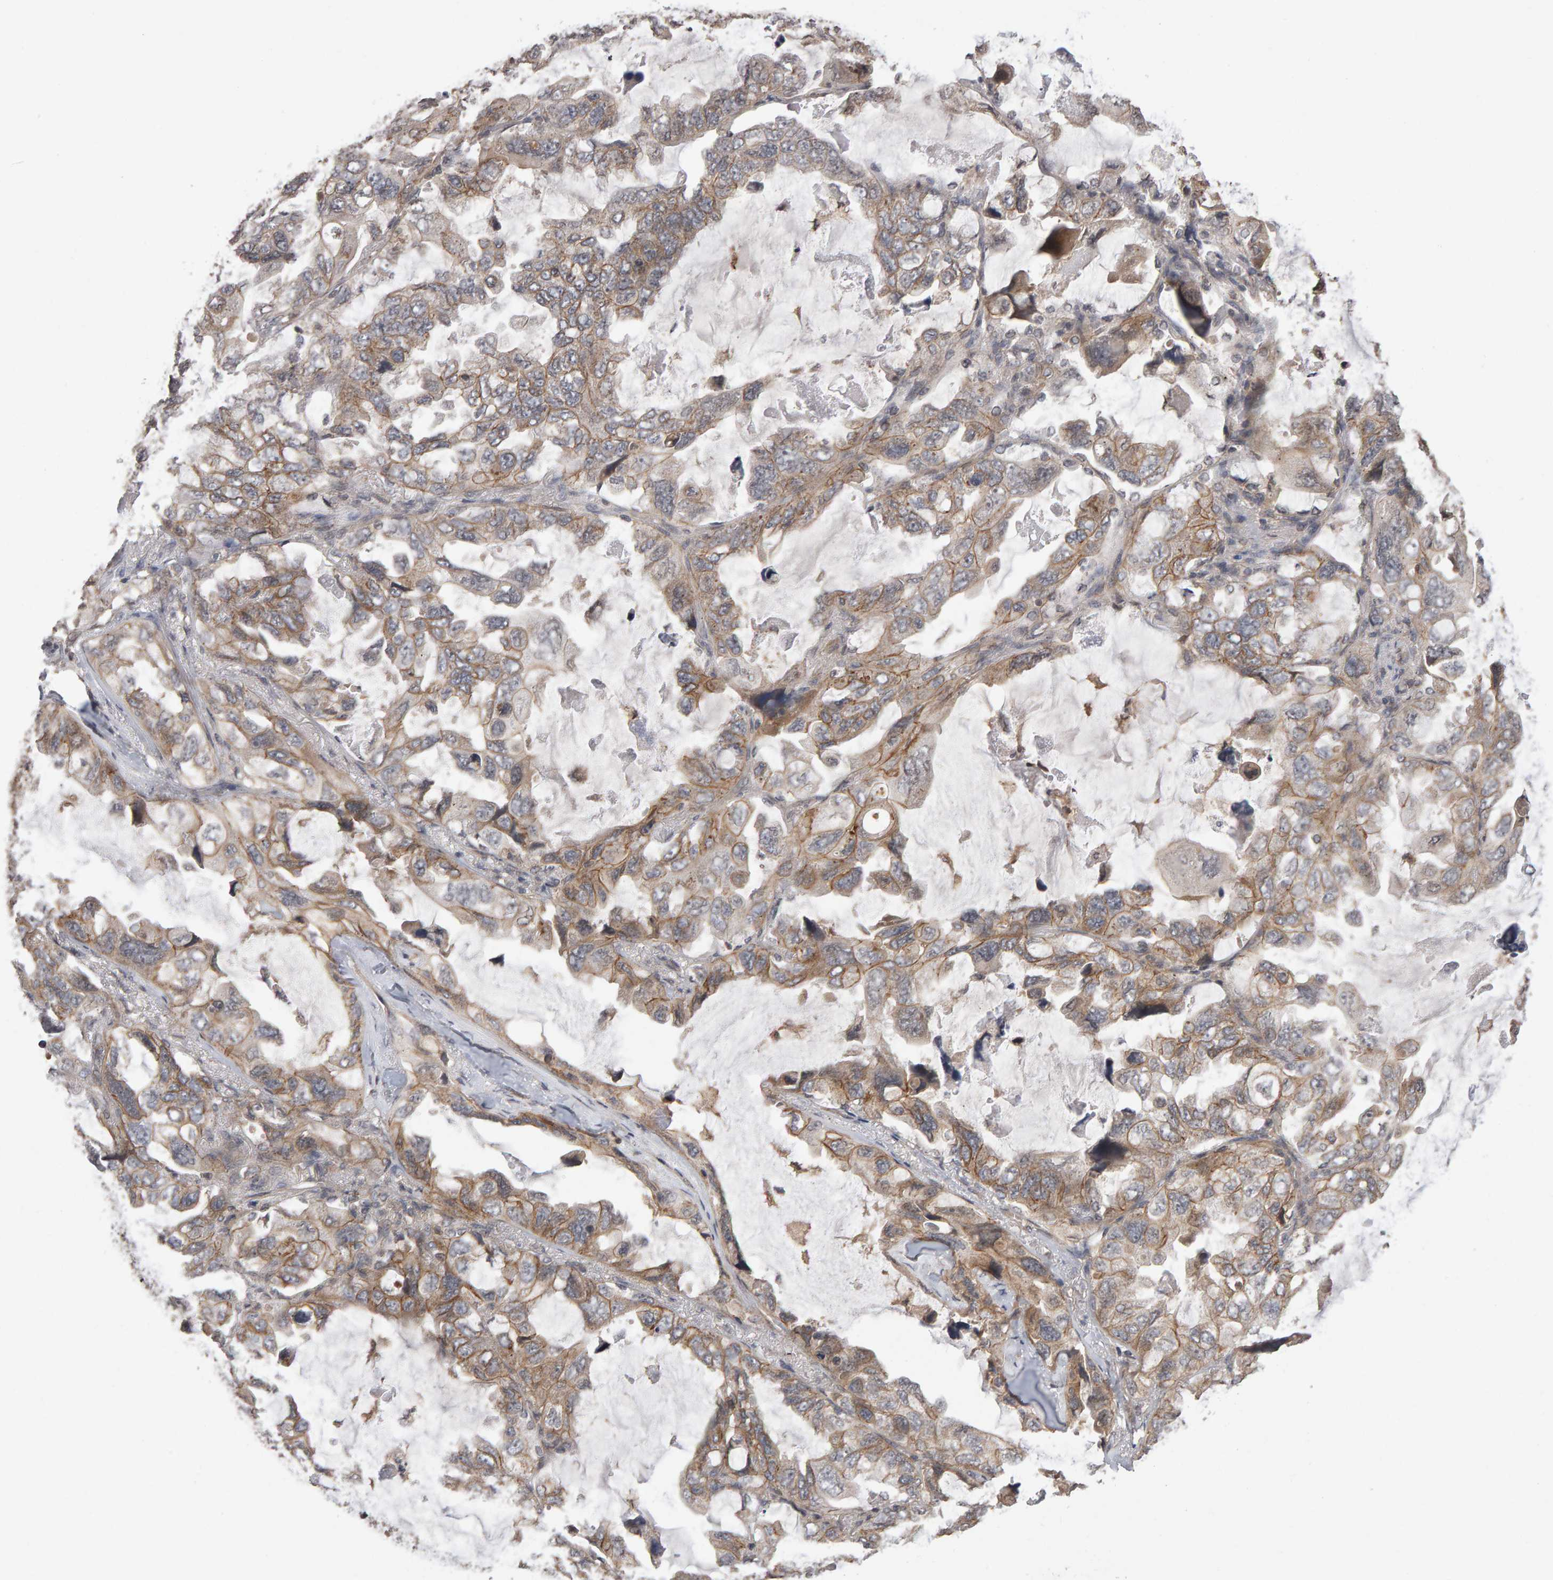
{"staining": {"intensity": "weak", "quantity": ">75%", "location": "cytoplasmic/membranous"}, "tissue": "lung cancer", "cell_type": "Tumor cells", "image_type": "cancer", "snomed": [{"axis": "morphology", "description": "Squamous cell carcinoma, NOS"}, {"axis": "topography", "description": "Lung"}], "caption": "Lung cancer stained with a brown dye exhibits weak cytoplasmic/membranous positive positivity in approximately >75% of tumor cells.", "gene": "SCRIB", "patient": {"sex": "female", "age": 73}}